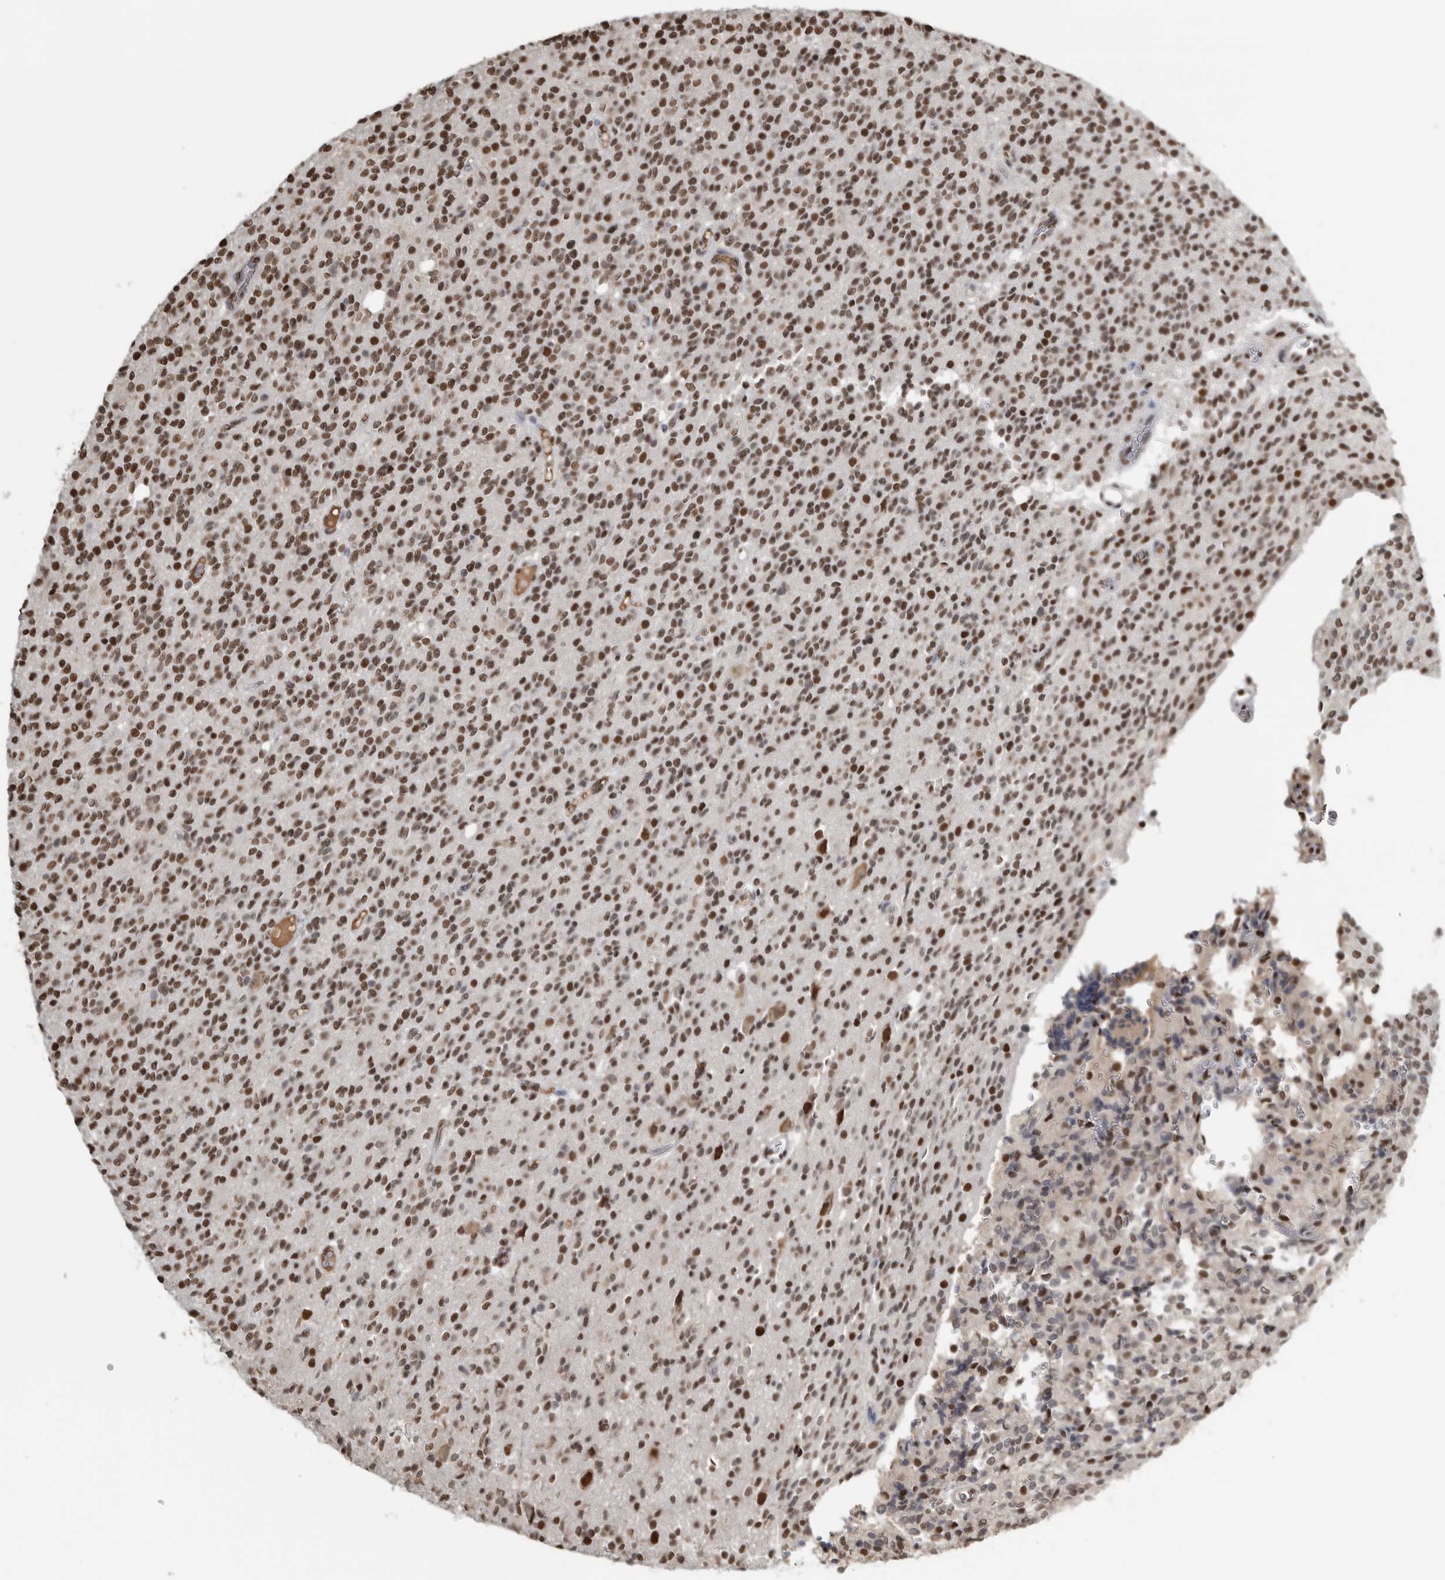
{"staining": {"intensity": "strong", "quantity": ">75%", "location": "nuclear"}, "tissue": "glioma", "cell_type": "Tumor cells", "image_type": "cancer", "snomed": [{"axis": "morphology", "description": "Glioma, malignant, High grade"}, {"axis": "topography", "description": "Brain"}], "caption": "Protein expression analysis of glioma reveals strong nuclear expression in approximately >75% of tumor cells.", "gene": "TGS1", "patient": {"sex": "male", "age": 34}}